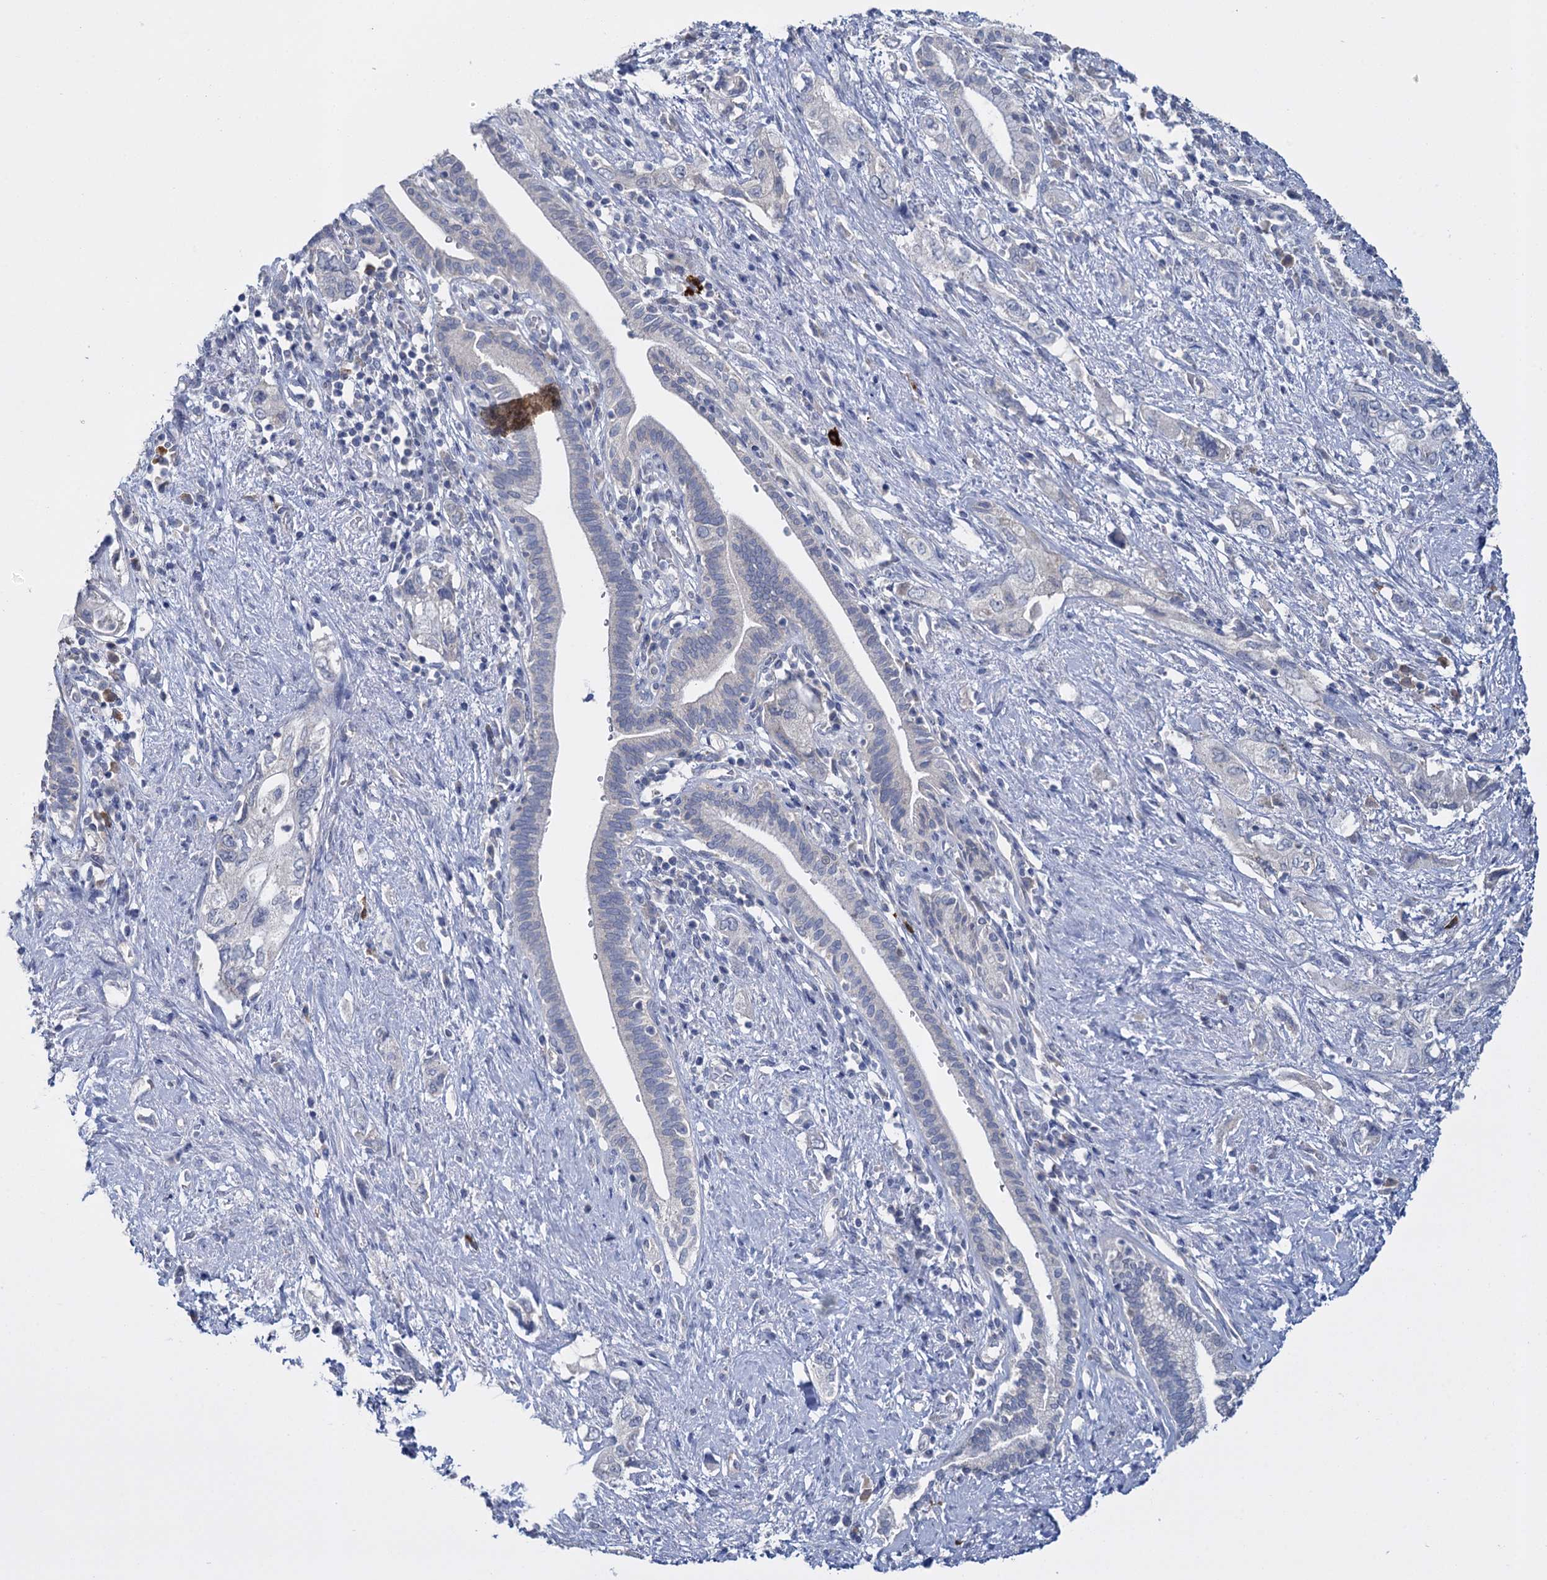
{"staining": {"intensity": "negative", "quantity": "none", "location": "none"}, "tissue": "pancreatic cancer", "cell_type": "Tumor cells", "image_type": "cancer", "snomed": [{"axis": "morphology", "description": "Adenocarcinoma, NOS"}, {"axis": "topography", "description": "Pancreas"}], "caption": "IHC micrograph of pancreatic cancer (adenocarcinoma) stained for a protein (brown), which reveals no expression in tumor cells.", "gene": "GSTM2", "patient": {"sex": "female", "age": 73}}